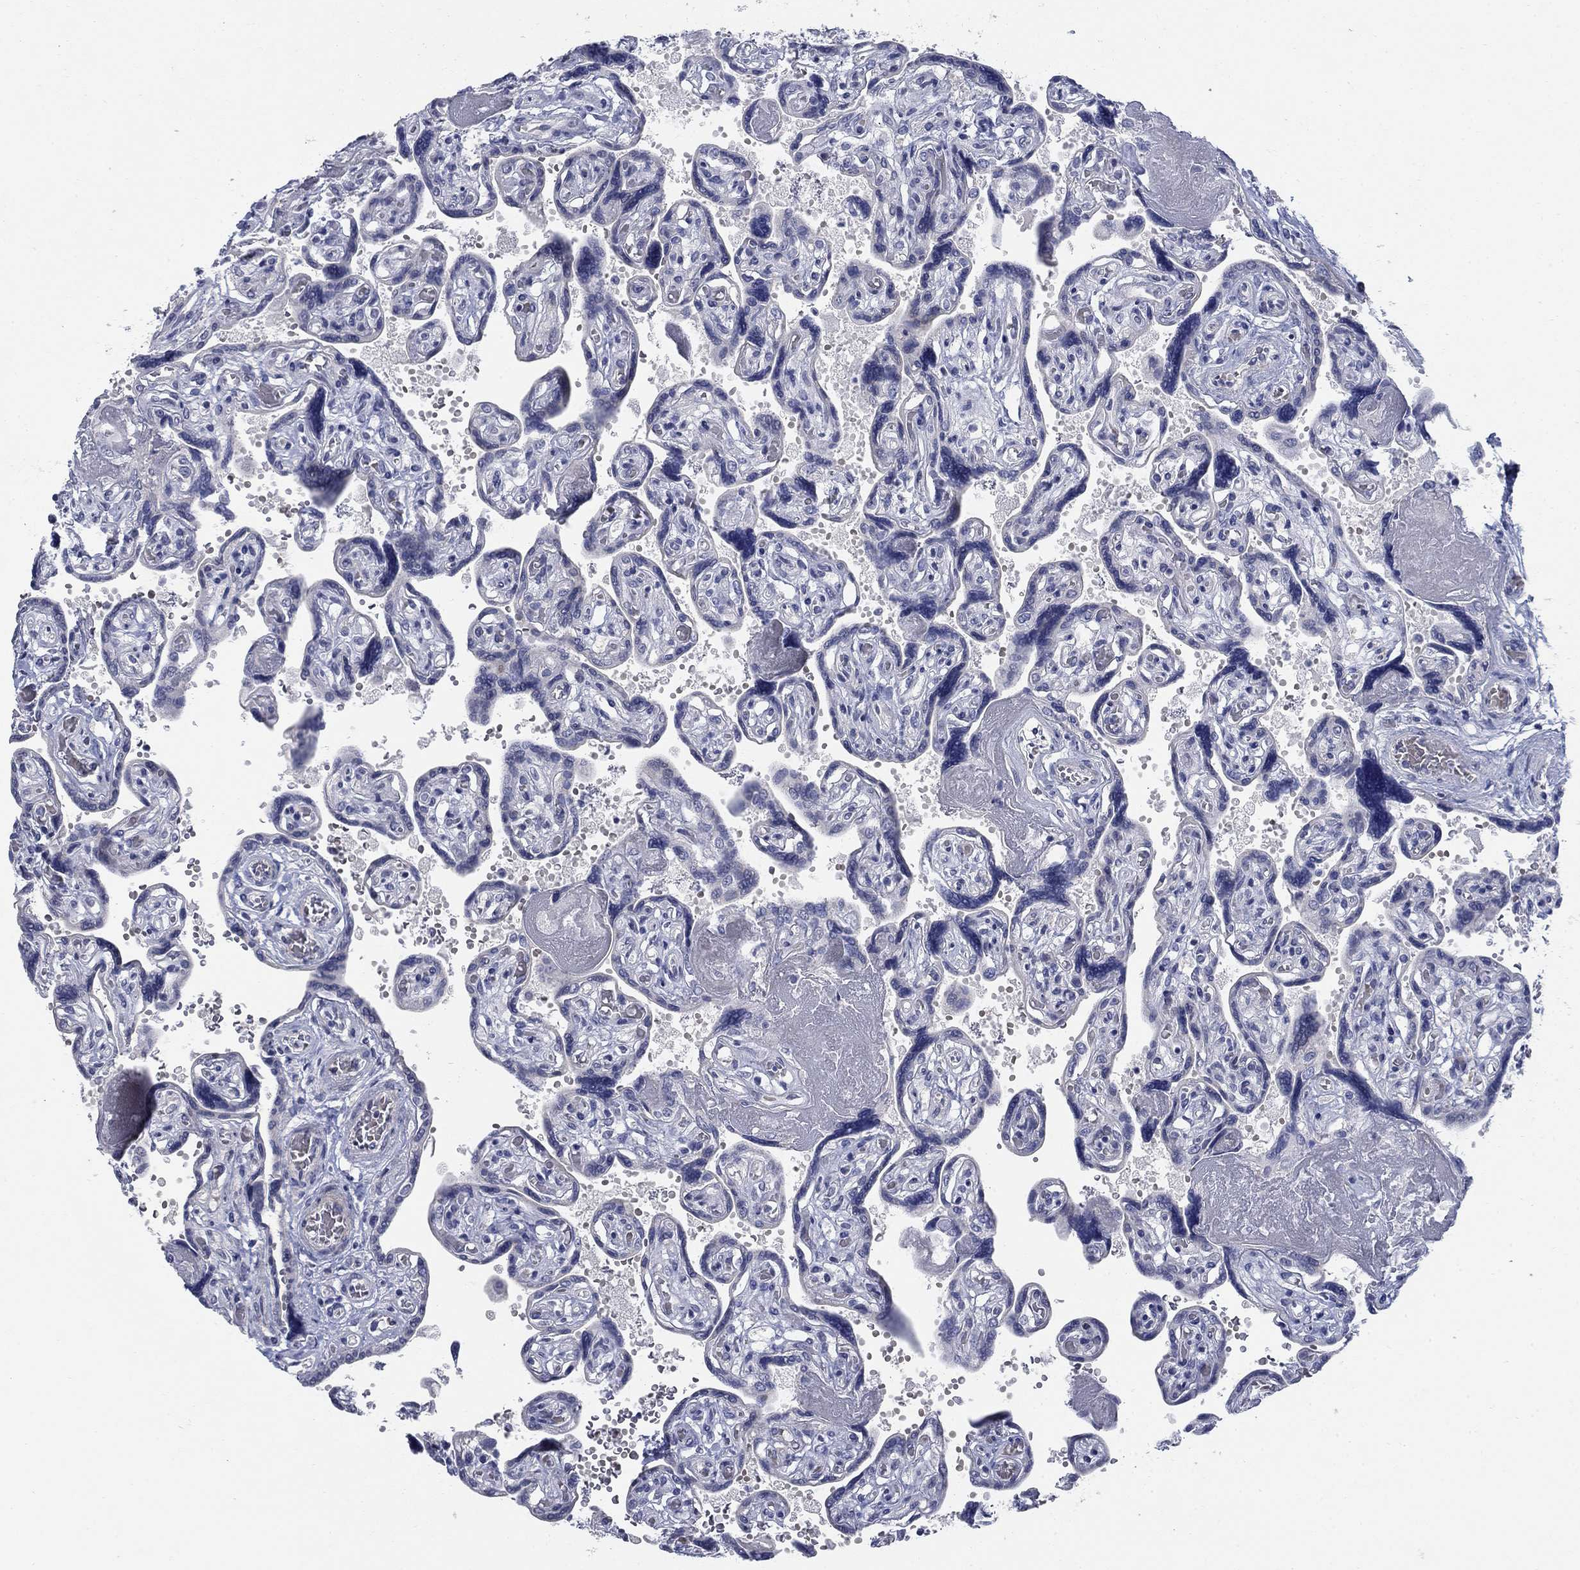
{"staining": {"intensity": "negative", "quantity": "none", "location": "none"}, "tissue": "placenta", "cell_type": "Trophoblastic cells", "image_type": "normal", "snomed": [{"axis": "morphology", "description": "Normal tissue, NOS"}, {"axis": "topography", "description": "Placenta"}], "caption": "Immunohistochemistry (IHC) histopathology image of normal placenta: placenta stained with DAB reveals no significant protein positivity in trophoblastic cells.", "gene": "DNER", "patient": {"sex": "female", "age": 32}}